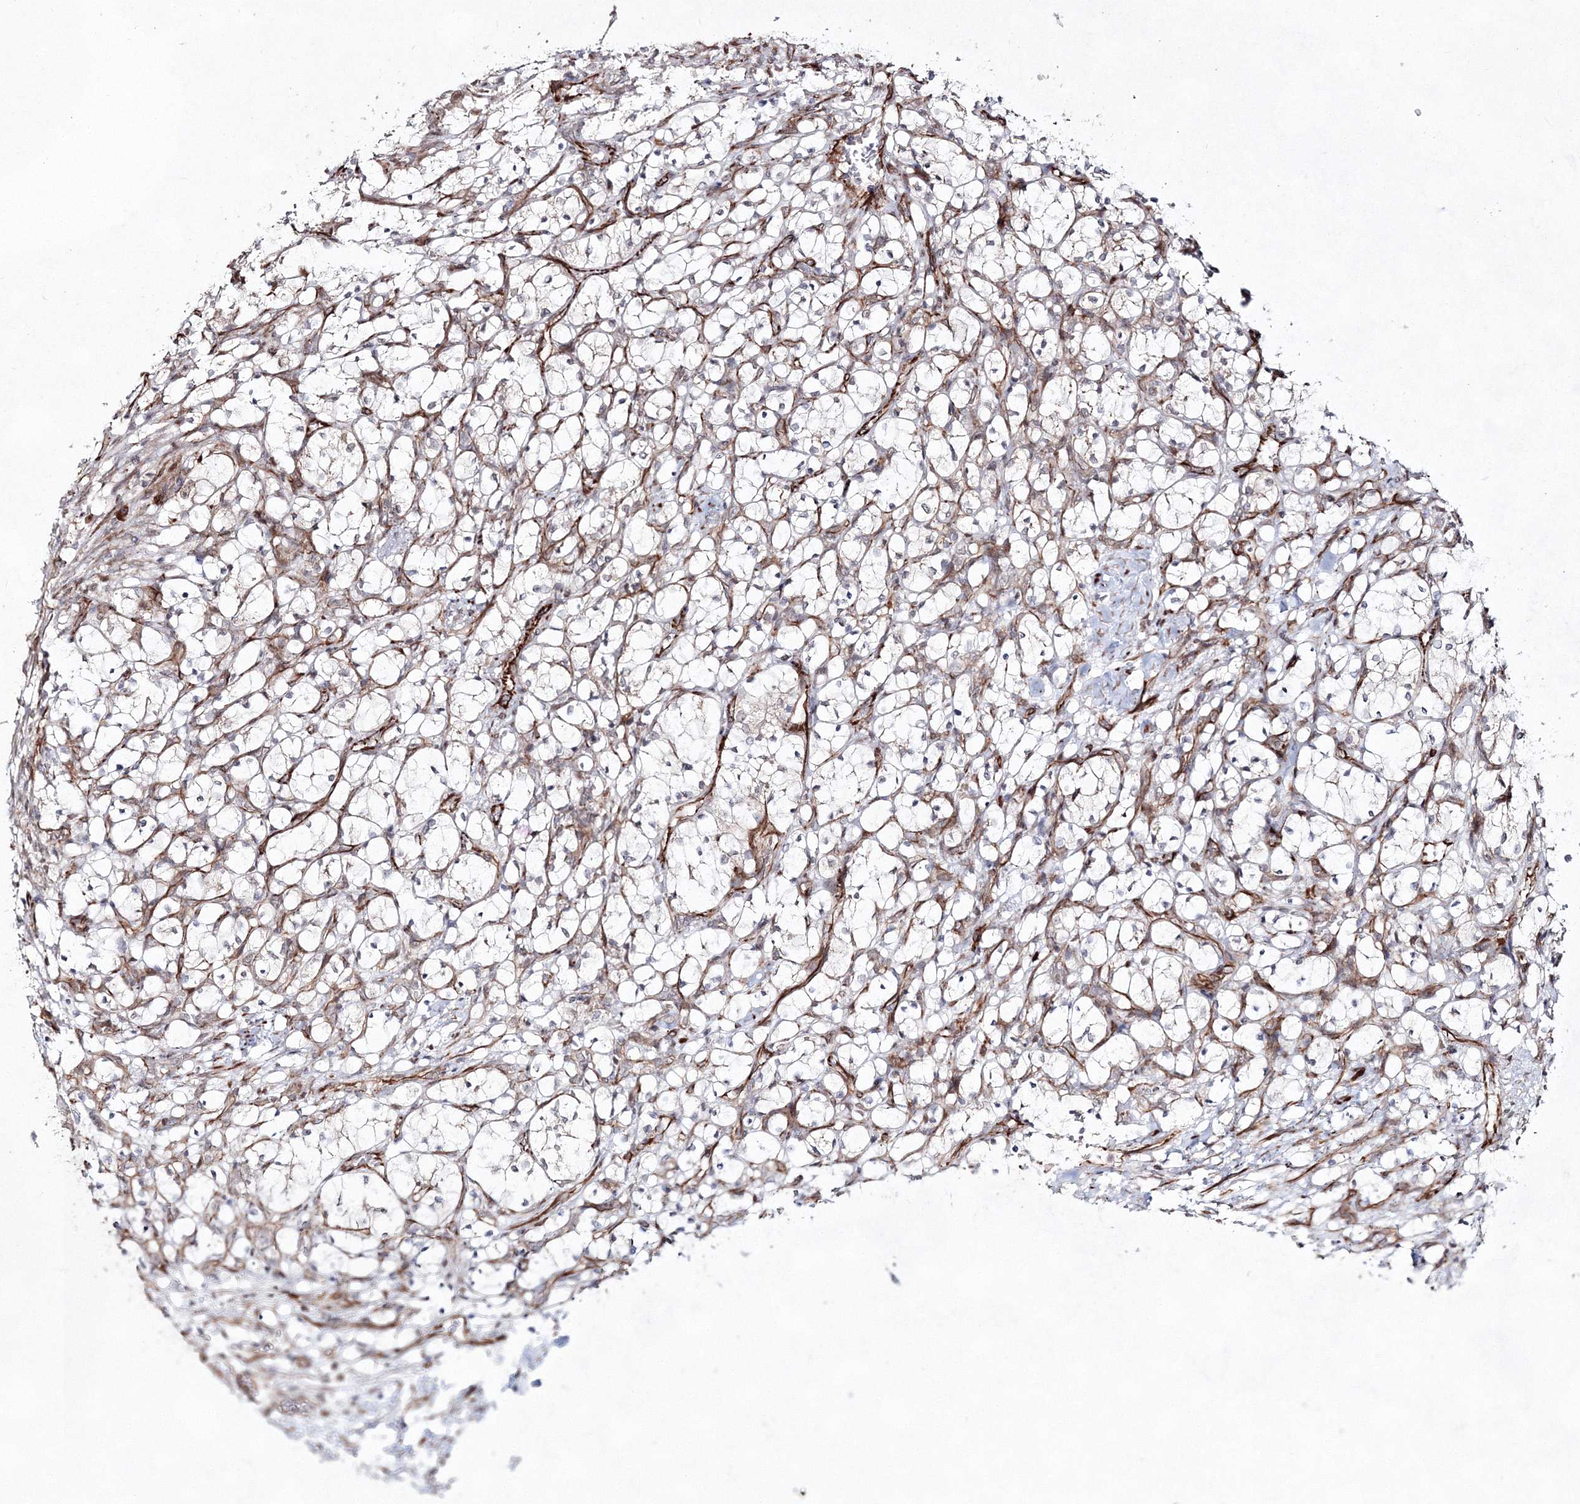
{"staining": {"intensity": "negative", "quantity": "none", "location": "none"}, "tissue": "renal cancer", "cell_type": "Tumor cells", "image_type": "cancer", "snomed": [{"axis": "morphology", "description": "Adenocarcinoma, NOS"}, {"axis": "topography", "description": "Kidney"}], "caption": "DAB (3,3'-diaminobenzidine) immunohistochemical staining of renal cancer (adenocarcinoma) demonstrates no significant staining in tumor cells. (DAB IHC with hematoxylin counter stain).", "gene": "SNIP1", "patient": {"sex": "female", "age": 69}}